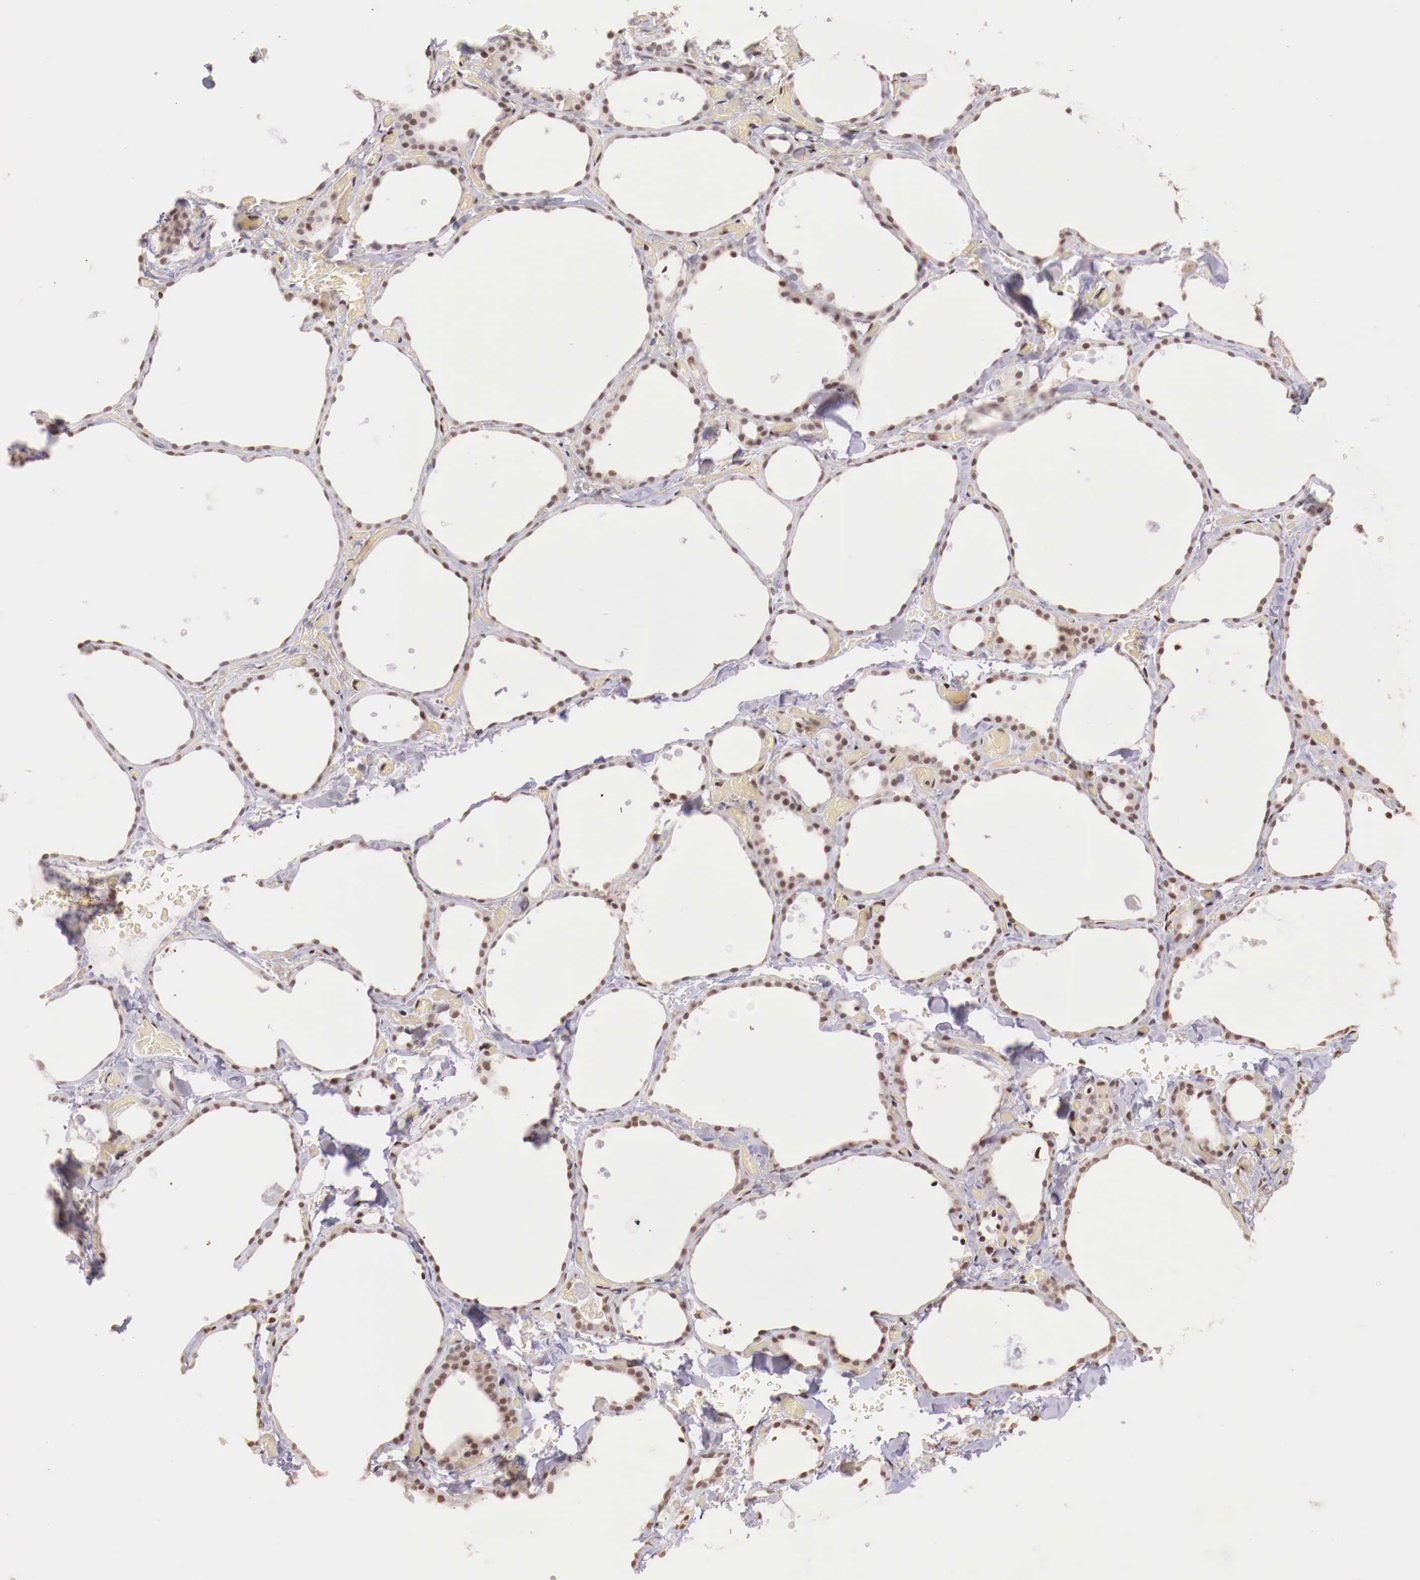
{"staining": {"intensity": "moderate", "quantity": ">75%", "location": "nuclear"}, "tissue": "thyroid gland", "cell_type": "Glandular cells", "image_type": "normal", "snomed": [{"axis": "morphology", "description": "Normal tissue, NOS"}, {"axis": "topography", "description": "Thyroid gland"}], "caption": "This is a photomicrograph of IHC staining of unremarkable thyroid gland, which shows moderate positivity in the nuclear of glandular cells.", "gene": "SP1", "patient": {"sex": "male", "age": 34}}